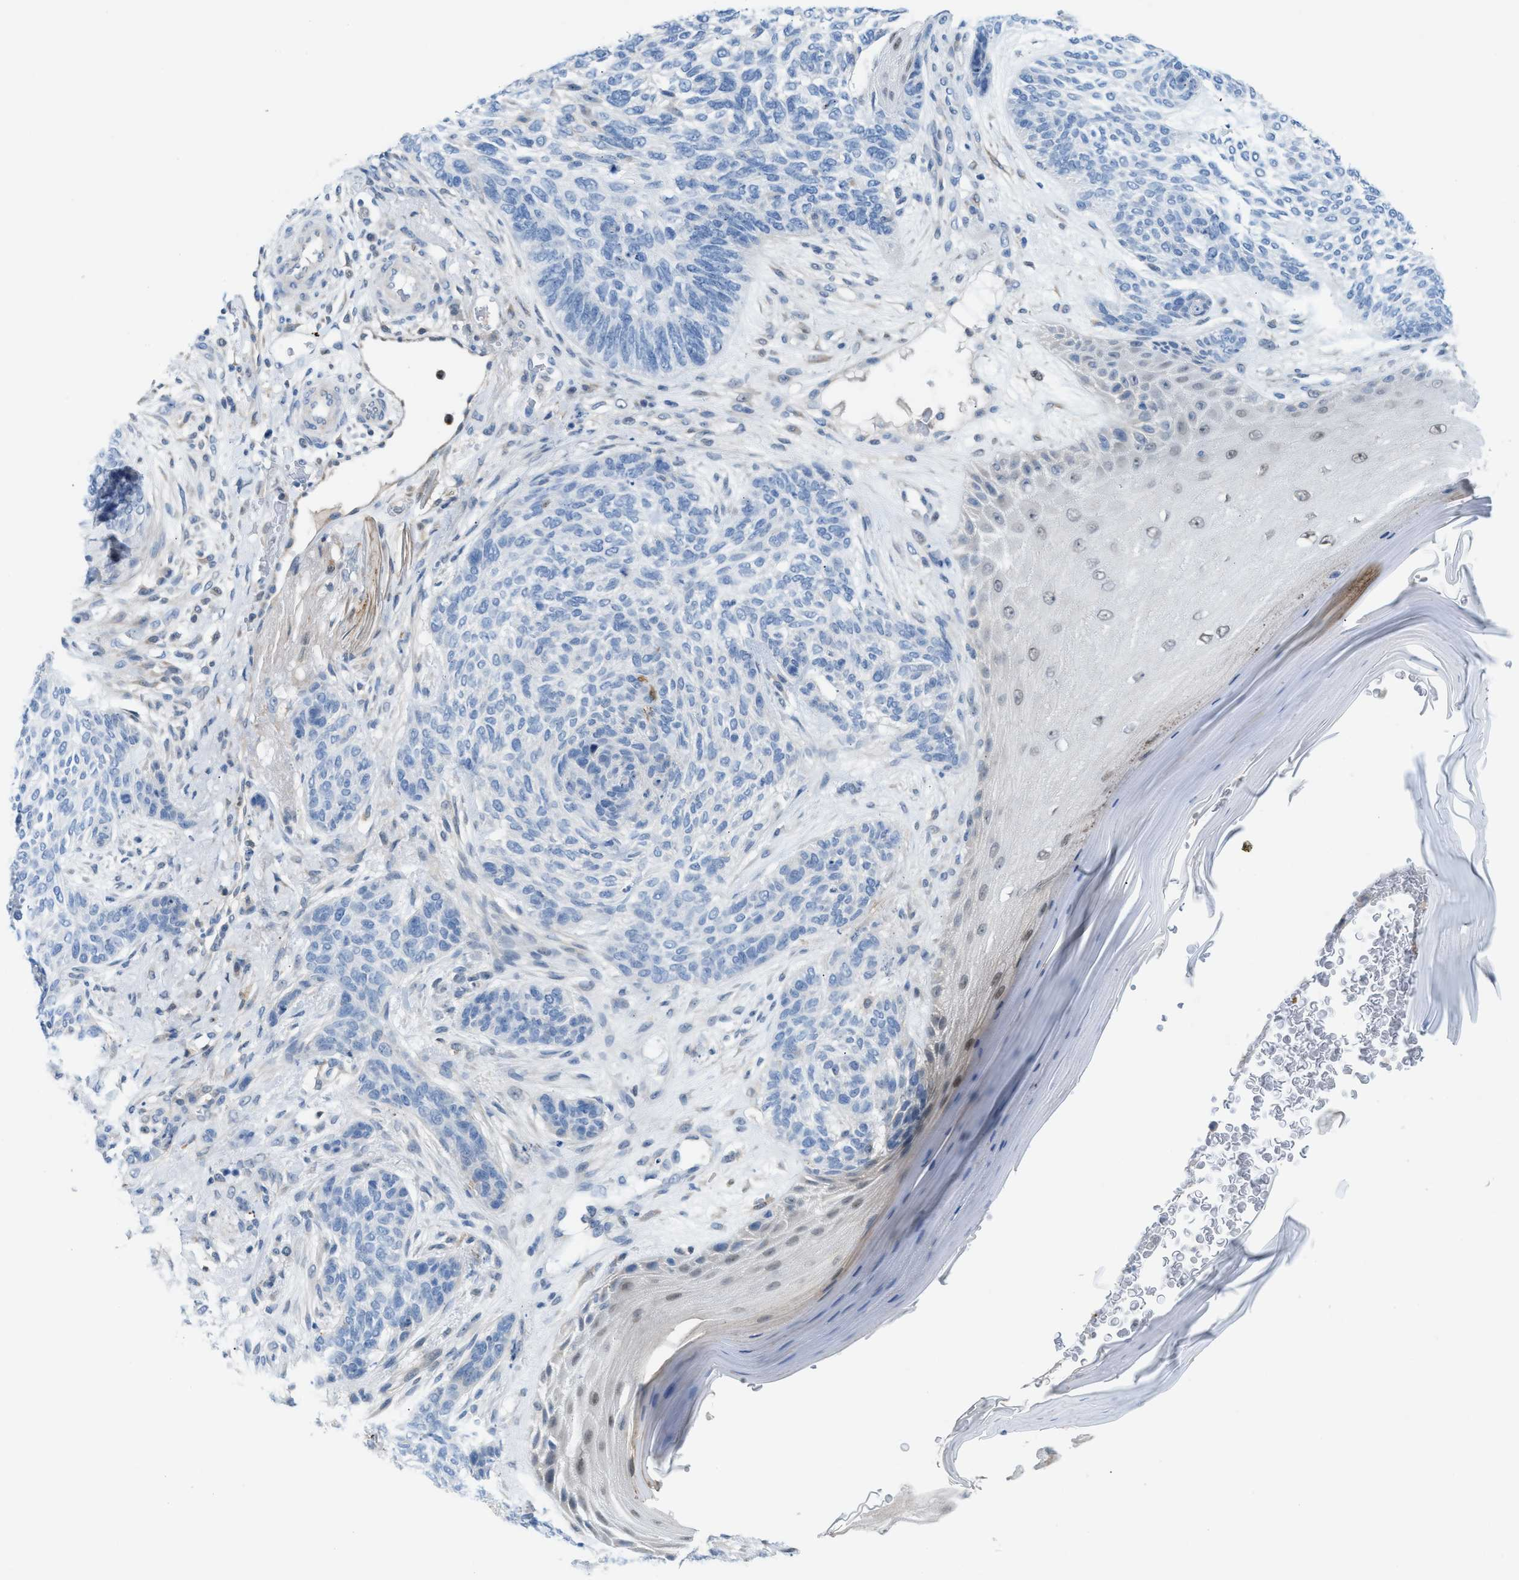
{"staining": {"intensity": "negative", "quantity": "none", "location": "none"}, "tissue": "skin cancer", "cell_type": "Tumor cells", "image_type": "cancer", "snomed": [{"axis": "morphology", "description": "Basal cell carcinoma"}, {"axis": "topography", "description": "Skin"}], "caption": "Skin cancer (basal cell carcinoma) was stained to show a protein in brown. There is no significant staining in tumor cells.", "gene": "PPM1D", "patient": {"sex": "male", "age": 55}}